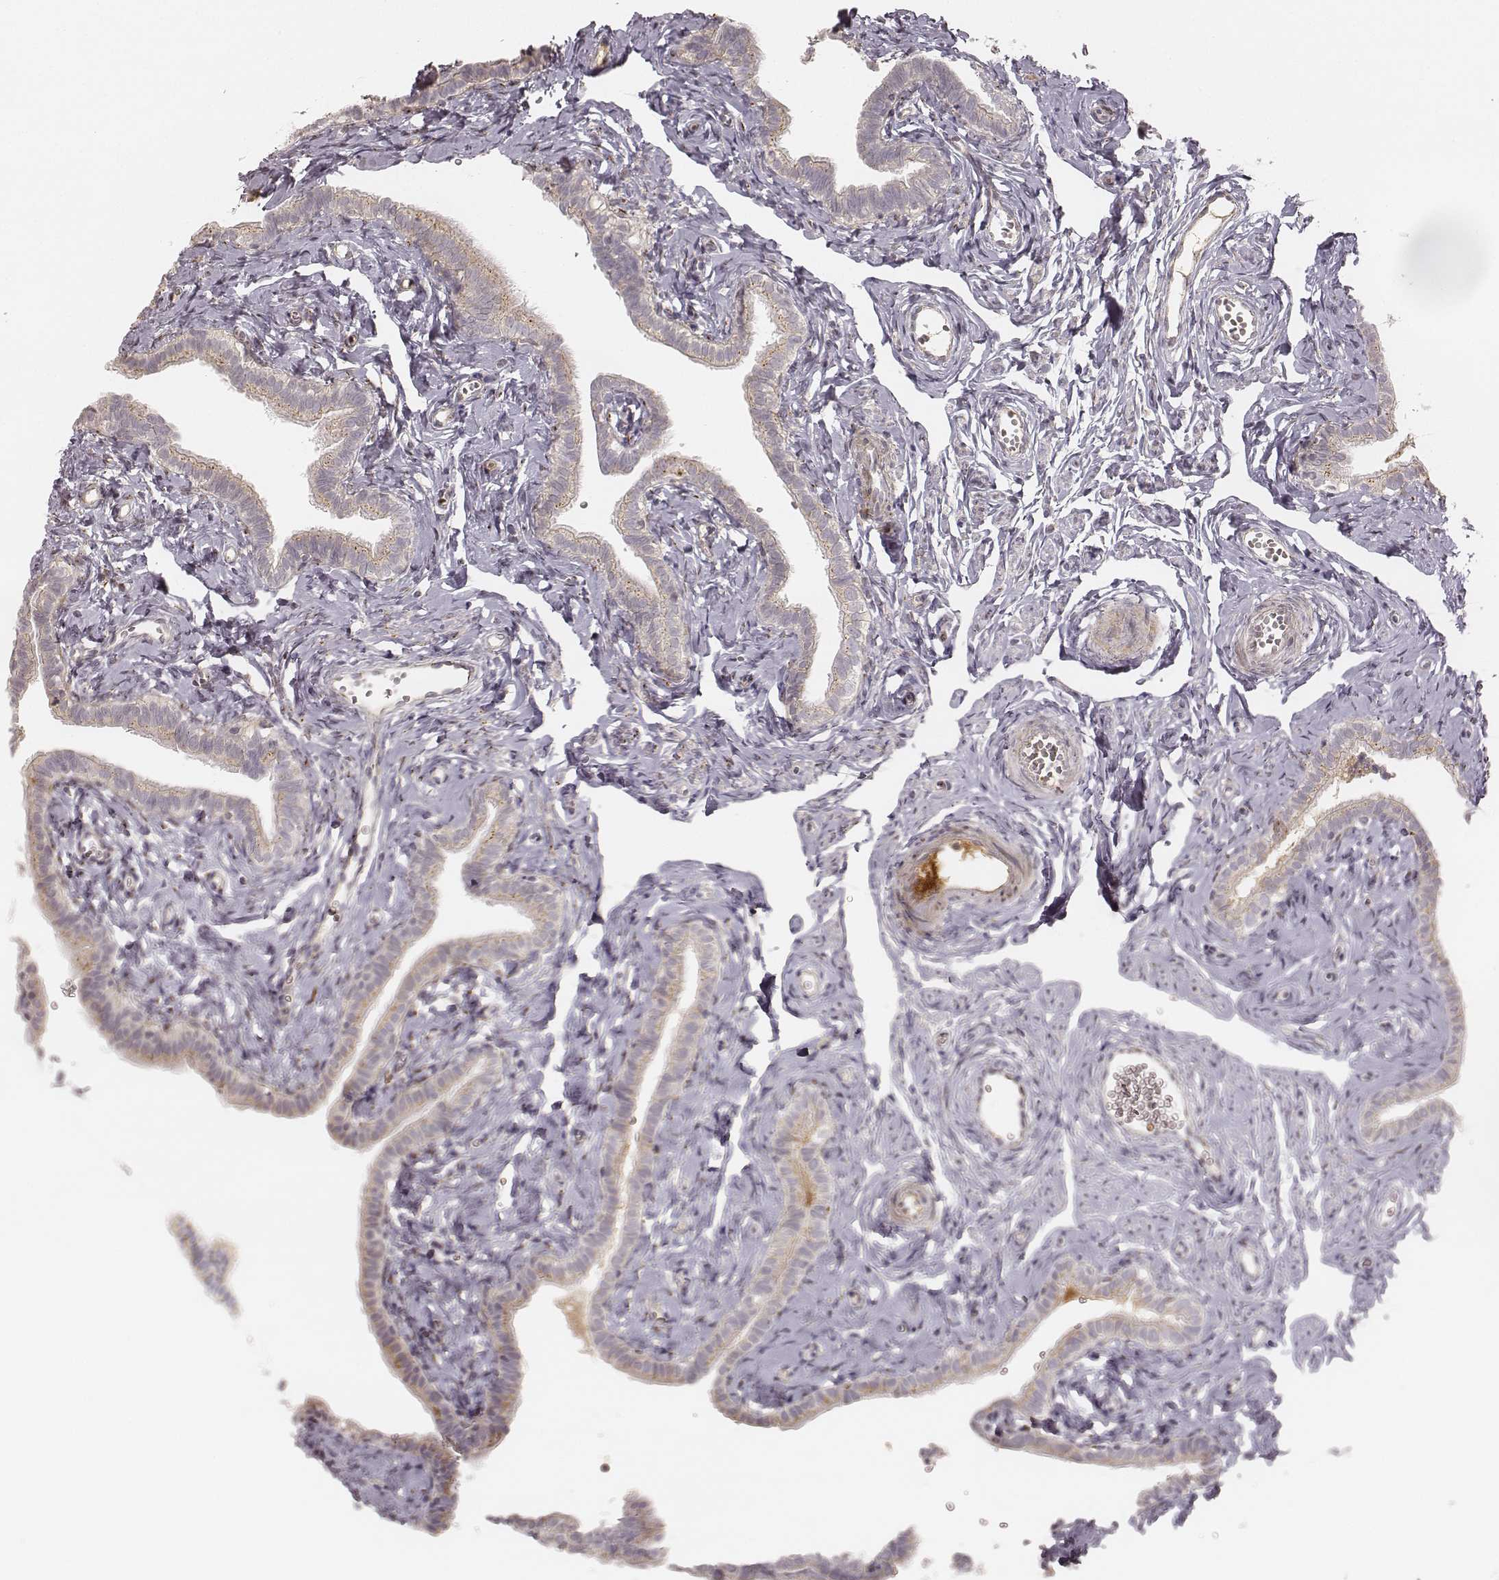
{"staining": {"intensity": "weak", "quantity": "<25%", "location": "cytoplasmic/membranous"}, "tissue": "fallopian tube", "cell_type": "Glandular cells", "image_type": "normal", "snomed": [{"axis": "morphology", "description": "Normal tissue, NOS"}, {"axis": "topography", "description": "Fallopian tube"}], "caption": "Immunohistochemistry (IHC) of benign human fallopian tube demonstrates no expression in glandular cells.", "gene": "GORASP2", "patient": {"sex": "female", "age": 41}}